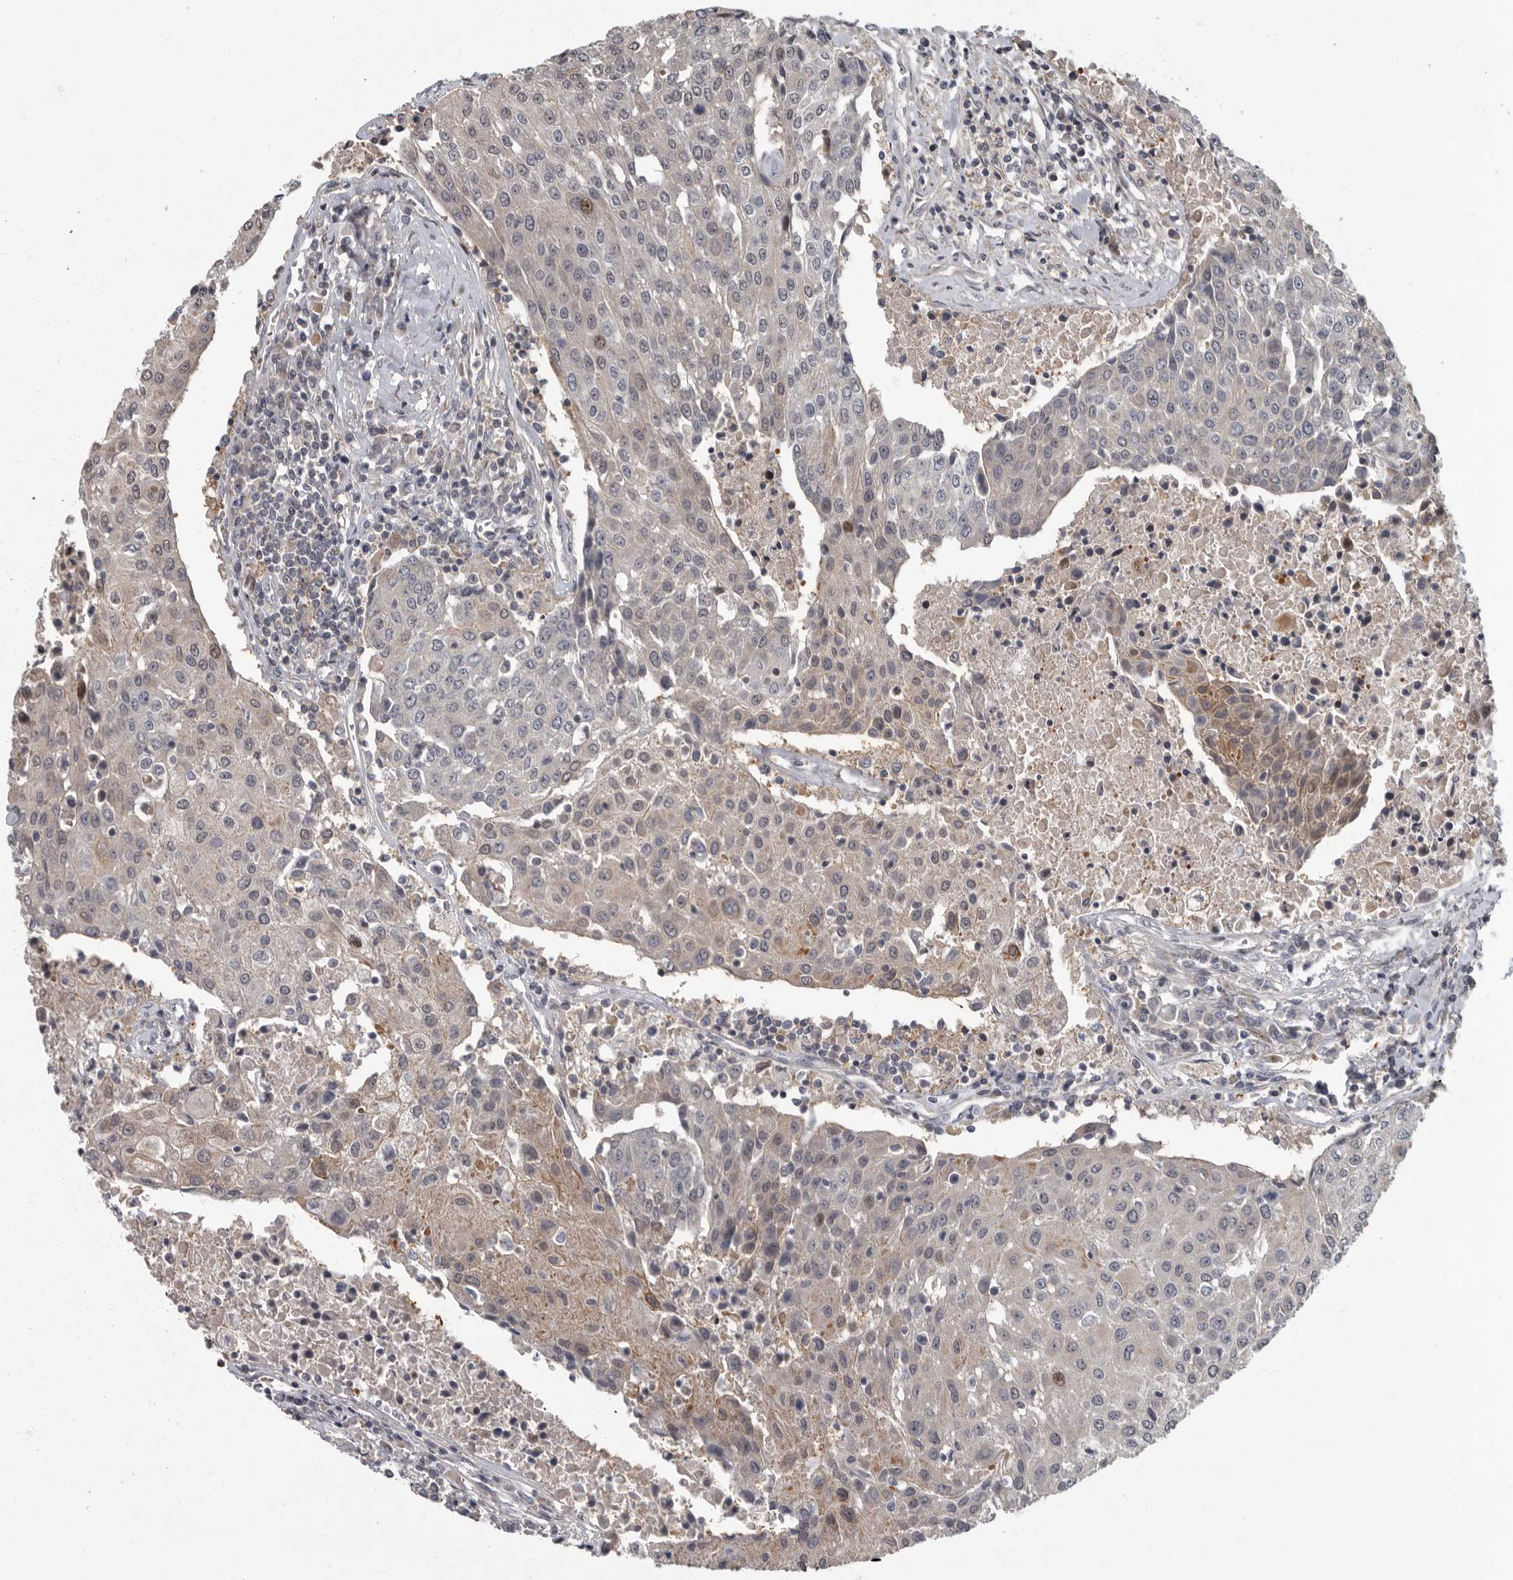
{"staining": {"intensity": "negative", "quantity": "none", "location": "none"}, "tissue": "urothelial cancer", "cell_type": "Tumor cells", "image_type": "cancer", "snomed": [{"axis": "morphology", "description": "Urothelial carcinoma, High grade"}, {"axis": "topography", "description": "Urinary bladder"}], "caption": "Immunohistochemistry micrograph of neoplastic tissue: urothelial cancer stained with DAB exhibits no significant protein expression in tumor cells.", "gene": "PDE7A", "patient": {"sex": "female", "age": 85}}